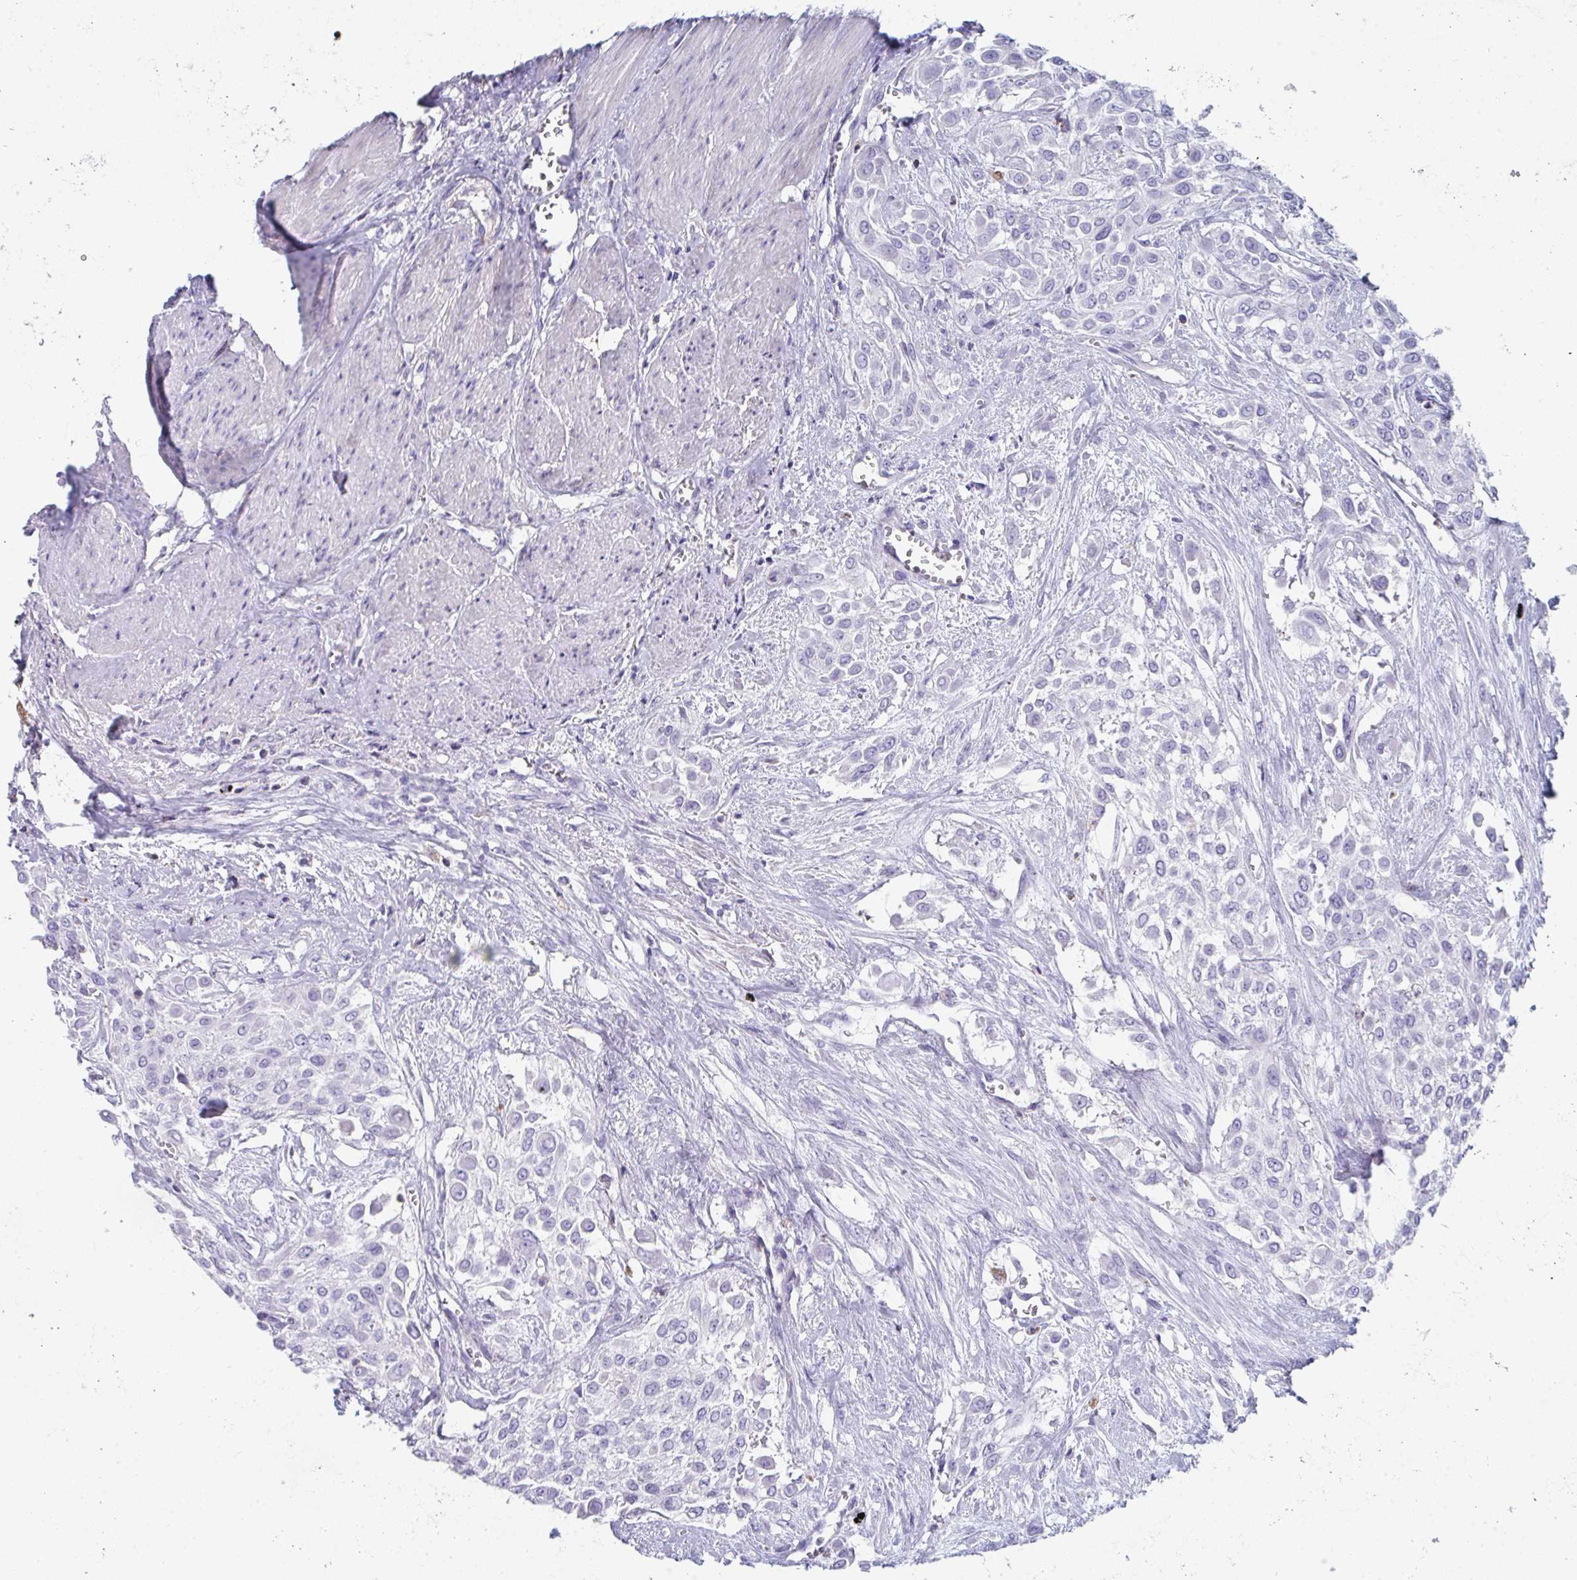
{"staining": {"intensity": "negative", "quantity": "none", "location": "none"}, "tissue": "urothelial cancer", "cell_type": "Tumor cells", "image_type": "cancer", "snomed": [{"axis": "morphology", "description": "Urothelial carcinoma, High grade"}, {"axis": "topography", "description": "Urinary bladder"}], "caption": "A photomicrograph of human urothelial cancer is negative for staining in tumor cells.", "gene": "MGAM2", "patient": {"sex": "male", "age": 57}}